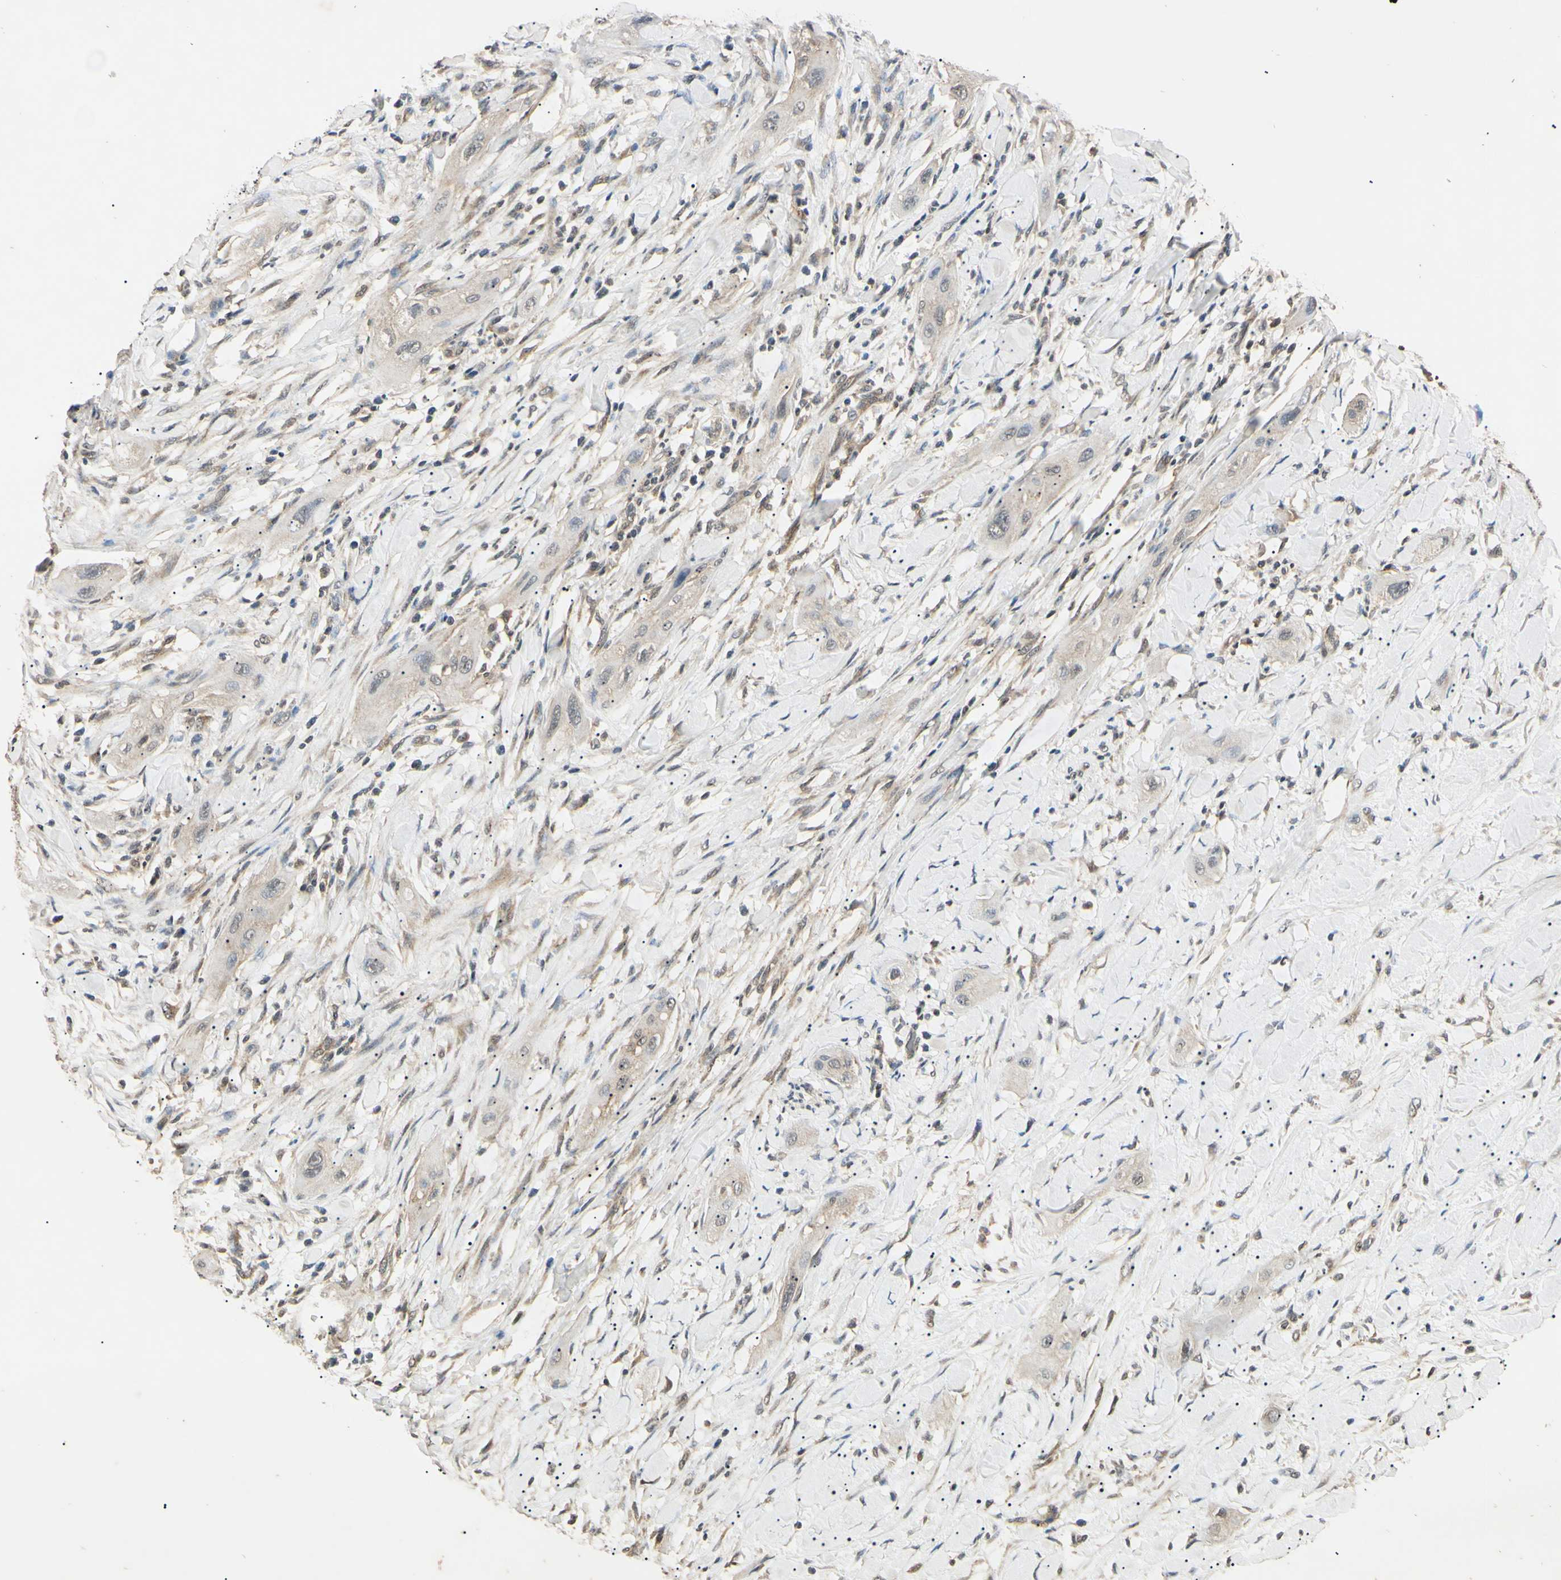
{"staining": {"intensity": "weak", "quantity": "<25%", "location": "cytoplasmic/membranous"}, "tissue": "lung cancer", "cell_type": "Tumor cells", "image_type": "cancer", "snomed": [{"axis": "morphology", "description": "Squamous cell carcinoma, NOS"}, {"axis": "topography", "description": "Lung"}], "caption": "Tumor cells show no significant expression in lung cancer (squamous cell carcinoma).", "gene": "EPN1", "patient": {"sex": "female", "age": 47}}